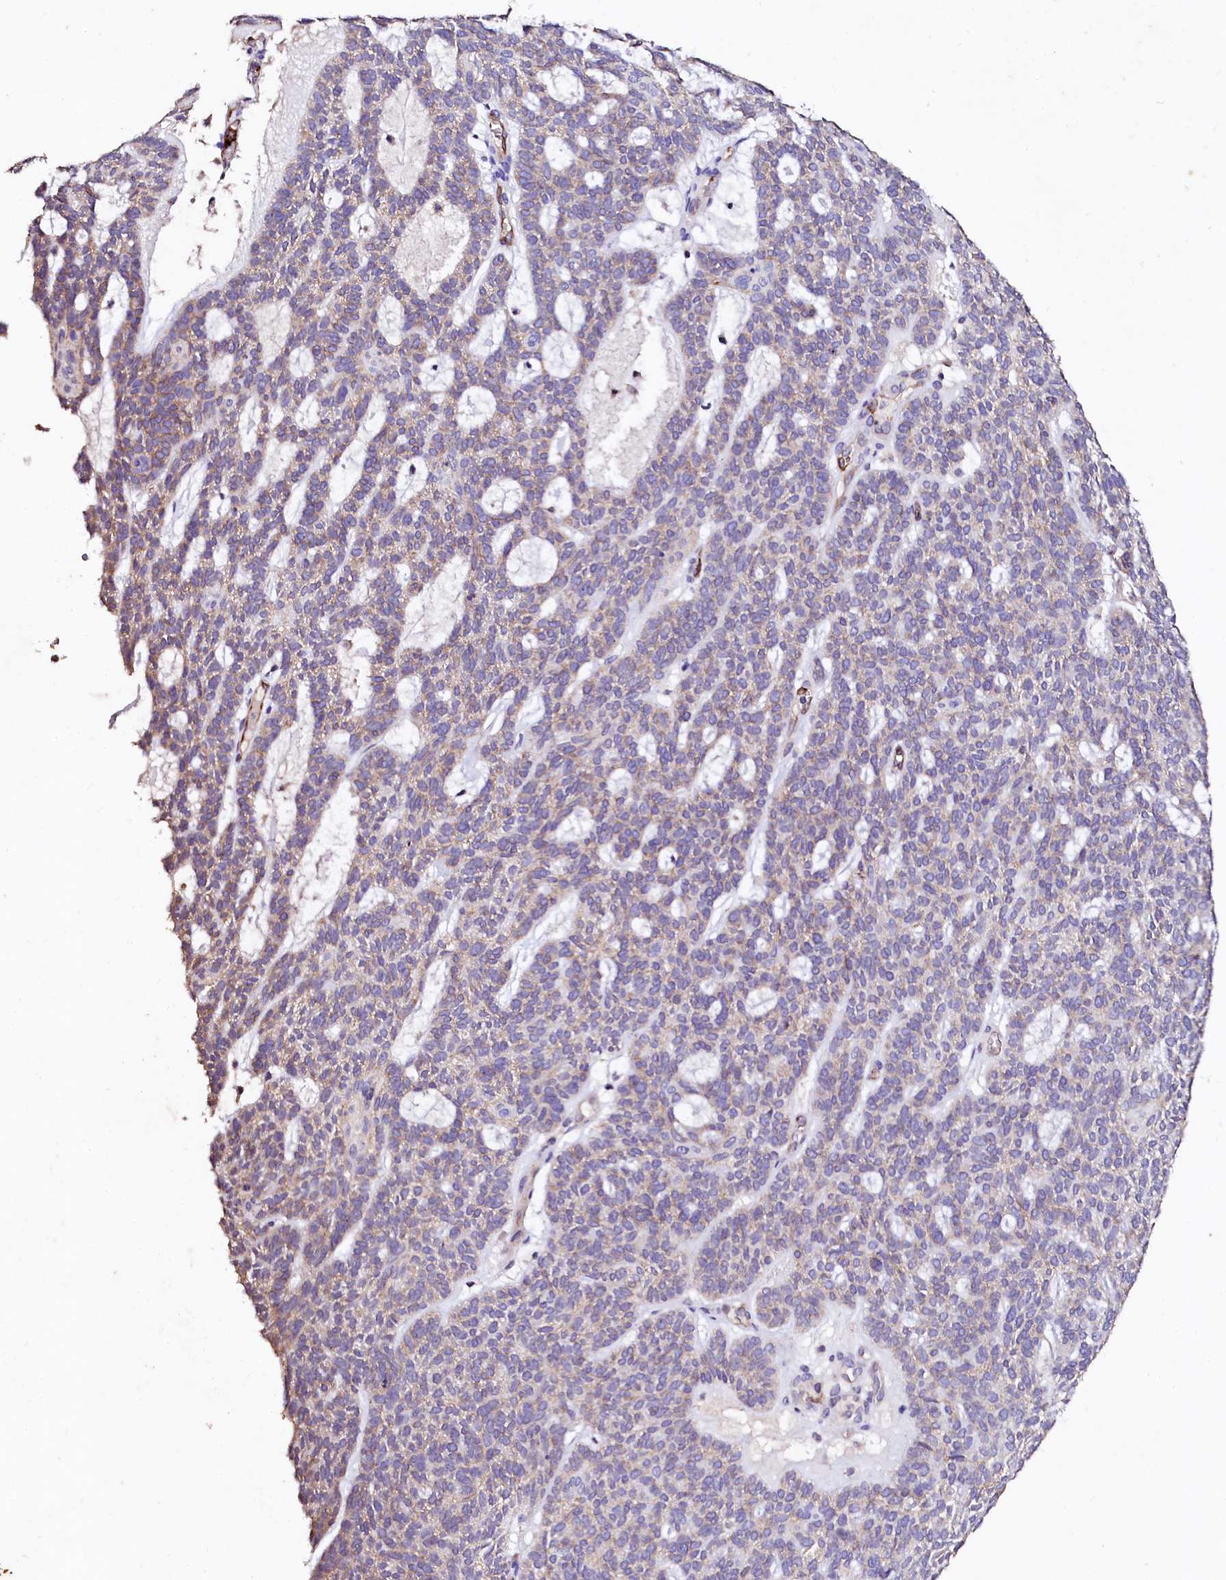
{"staining": {"intensity": "weak", "quantity": "<25%", "location": "cytoplasmic/membranous"}, "tissue": "skin cancer", "cell_type": "Tumor cells", "image_type": "cancer", "snomed": [{"axis": "morphology", "description": "Squamous cell carcinoma, NOS"}, {"axis": "topography", "description": "Skin"}], "caption": "Skin cancer stained for a protein using immunohistochemistry (IHC) reveals no staining tumor cells.", "gene": "VPS36", "patient": {"sex": "female", "age": 90}}